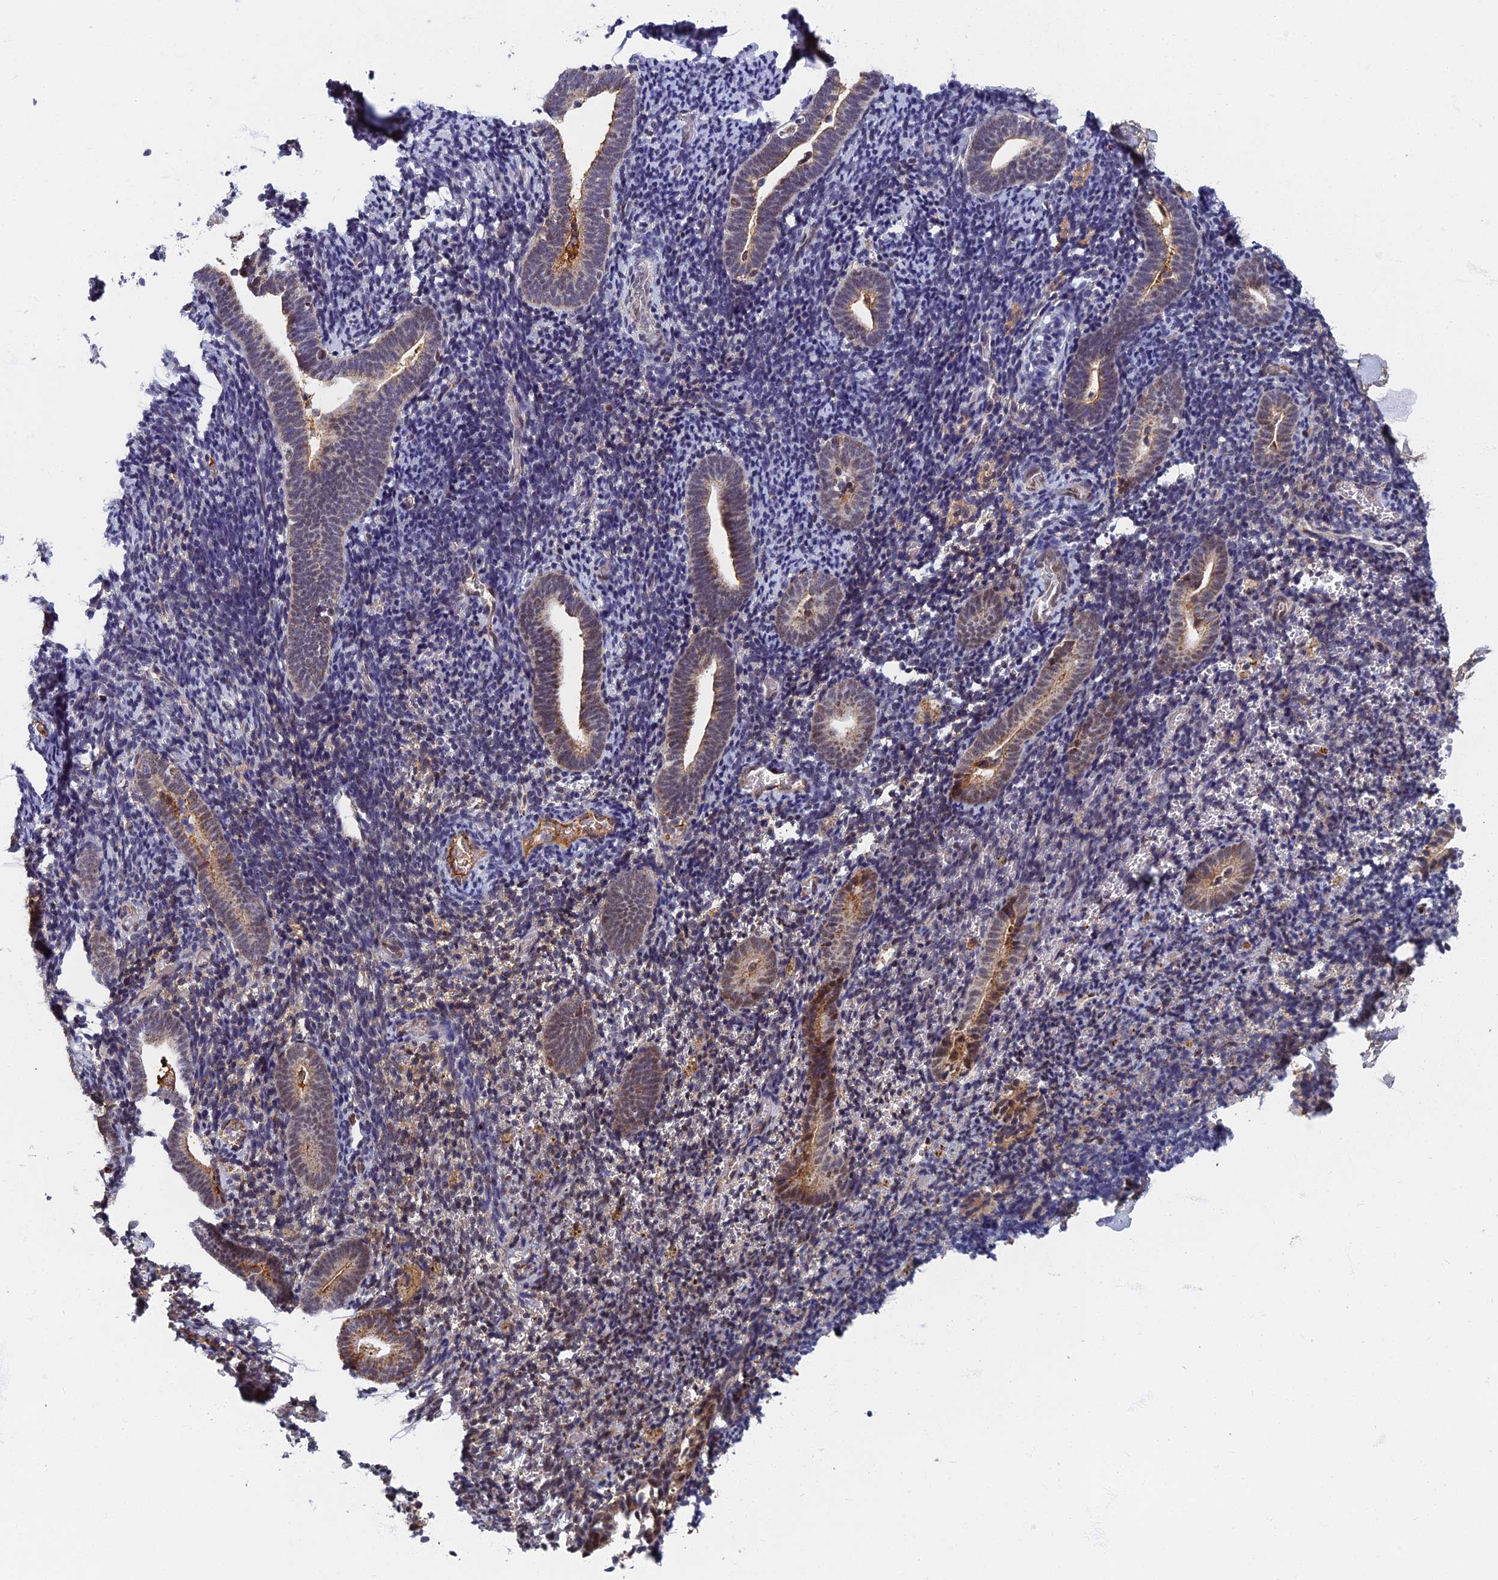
{"staining": {"intensity": "moderate", "quantity": "<25%", "location": "nuclear"}, "tissue": "endometrium", "cell_type": "Cells in endometrial stroma", "image_type": "normal", "snomed": [{"axis": "morphology", "description": "Normal tissue, NOS"}, {"axis": "topography", "description": "Endometrium"}], "caption": "Immunohistochemistry (IHC) (DAB) staining of normal human endometrium displays moderate nuclear protein positivity in about <25% of cells in endometrial stroma. (DAB = brown stain, brightfield microscopy at high magnification).", "gene": "TAF13", "patient": {"sex": "female", "age": 51}}